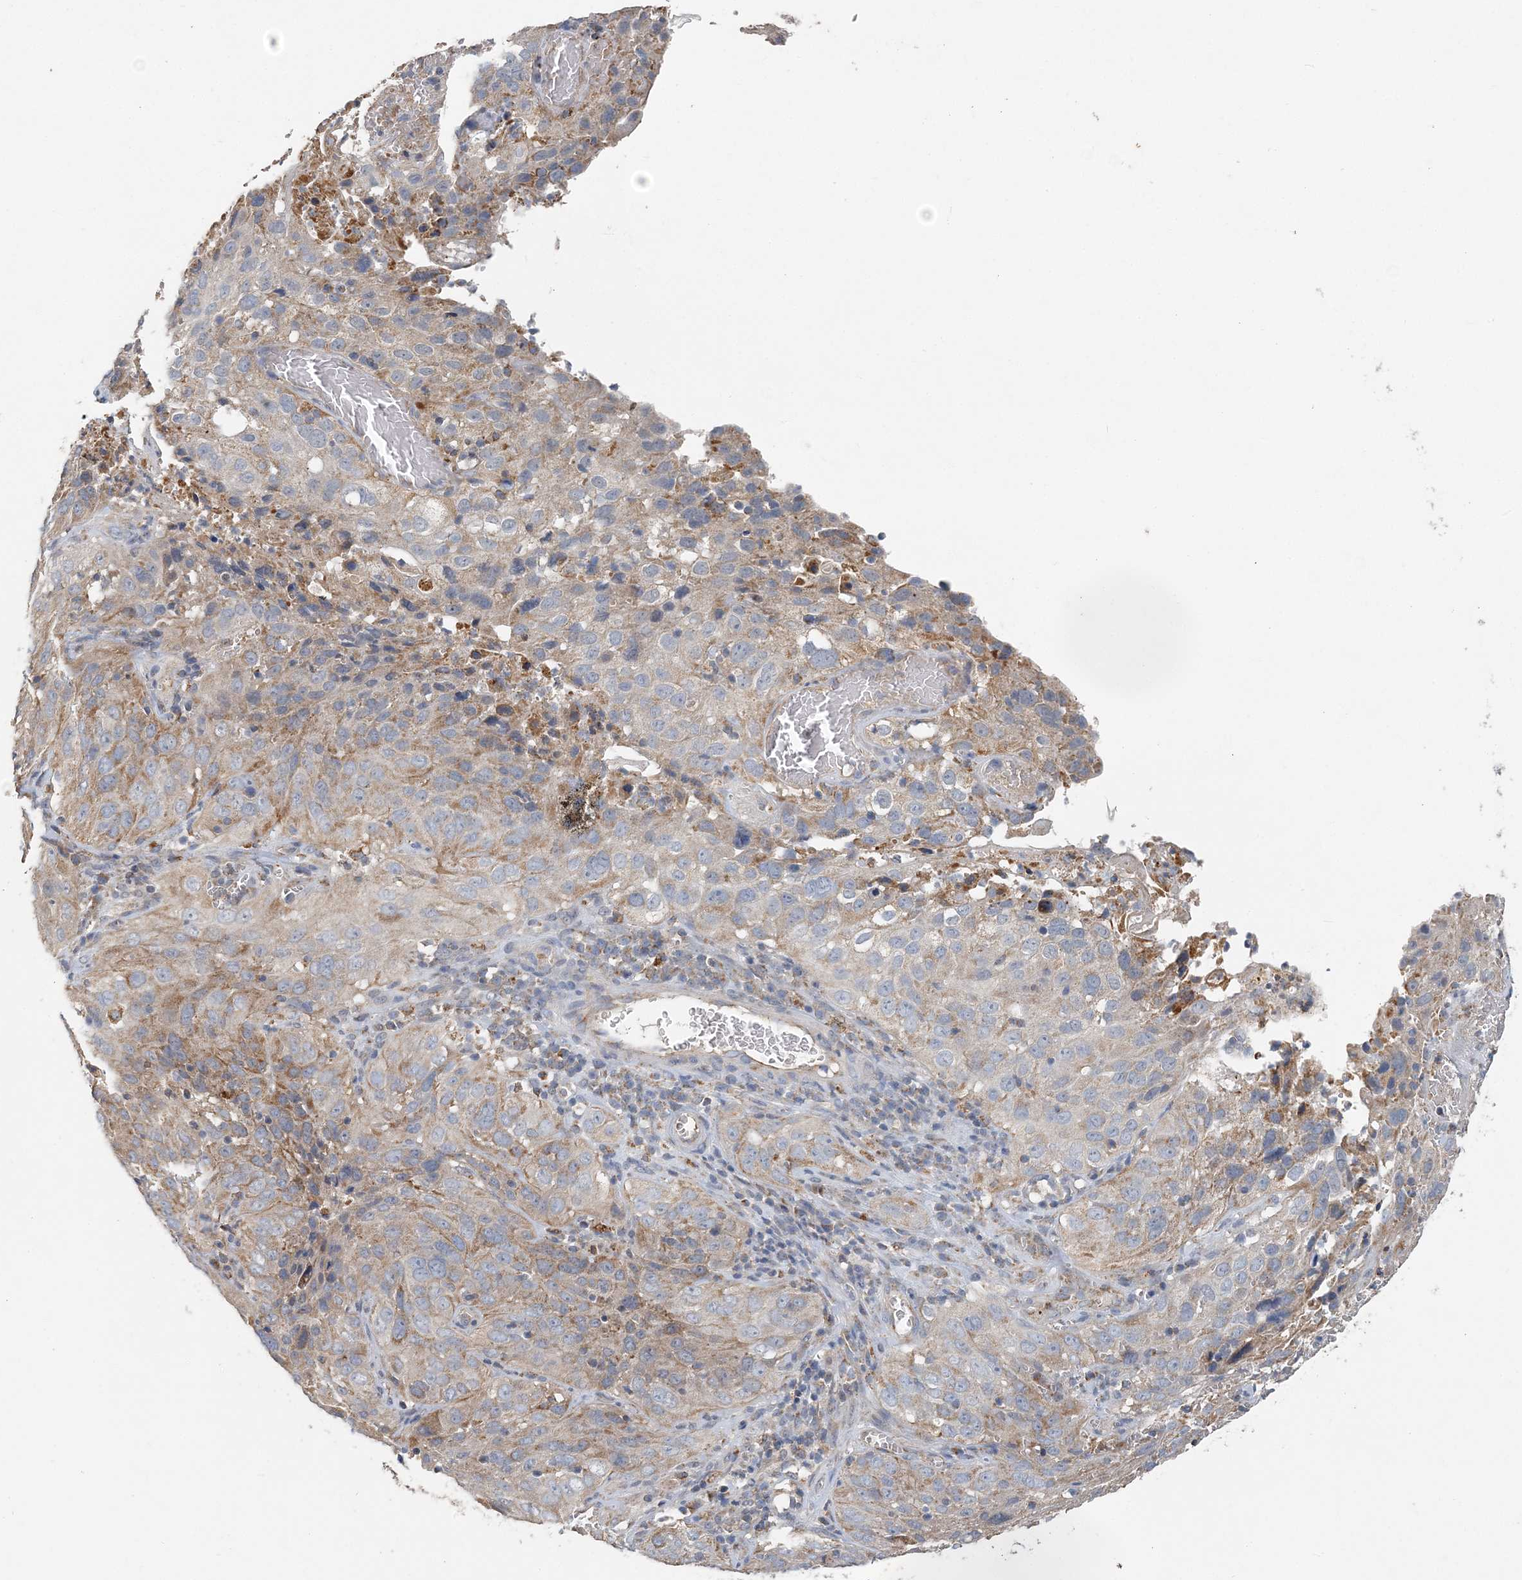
{"staining": {"intensity": "weak", "quantity": ">75%", "location": "cytoplasmic/membranous"}, "tissue": "cervical cancer", "cell_type": "Tumor cells", "image_type": "cancer", "snomed": [{"axis": "morphology", "description": "Squamous cell carcinoma, NOS"}, {"axis": "topography", "description": "Cervix"}], "caption": "Weak cytoplasmic/membranous positivity for a protein is seen in approximately >75% of tumor cells of cervical cancer (squamous cell carcinoma) using immunohistochemistry (IHC).", "gene": "SPRY2", "patient": {"sex": "female", "age": 32}}